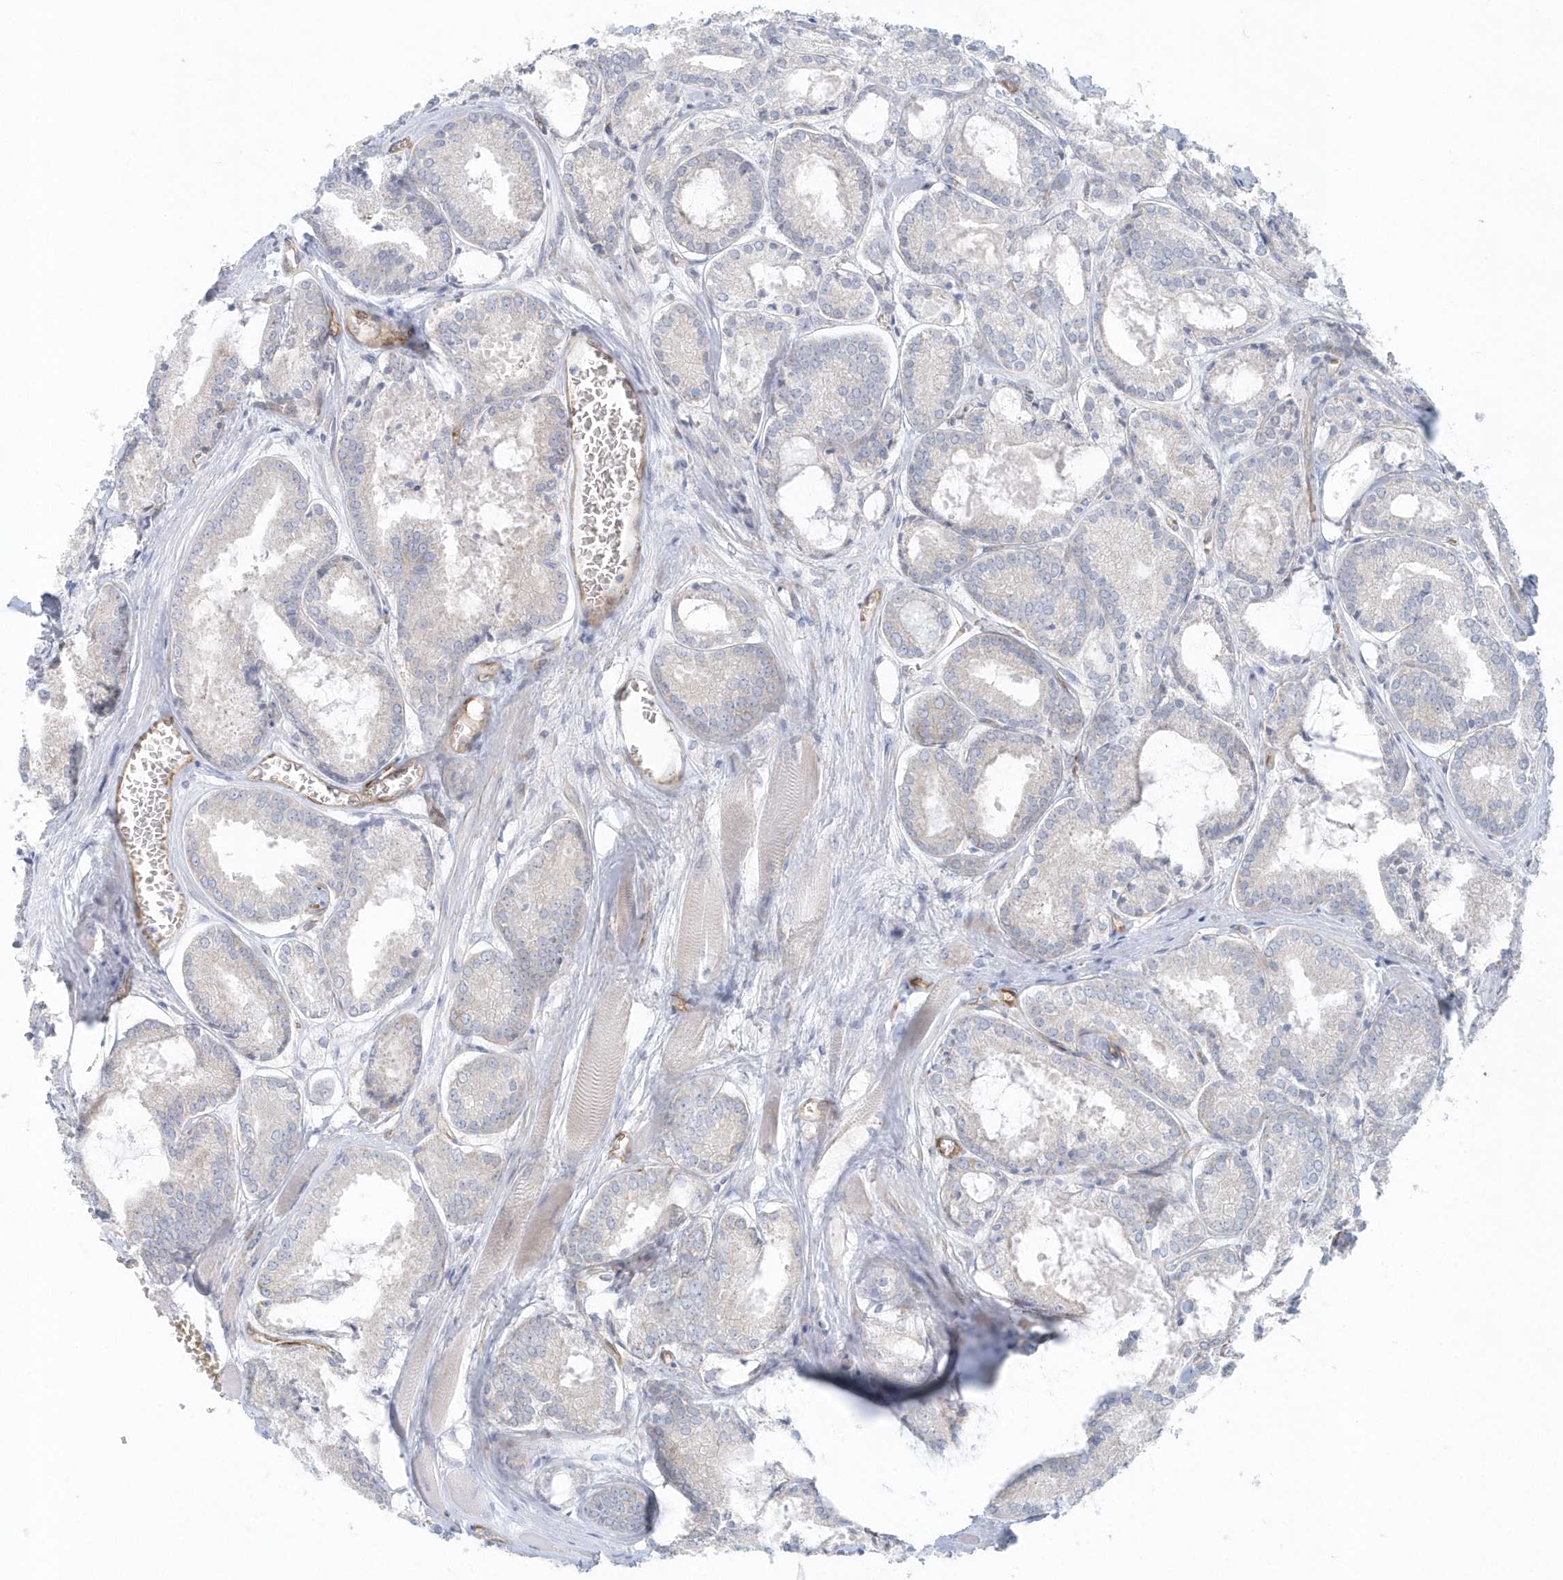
{"staining": {"intensity": "negative", "quantity": "none", "location": "none"}, "tissue": "prostate cancer", "cell_type": "Tumor cells", "image_type": "cancer", "snomed": [{"axis": "morphology", "description": "Adenocarcinoma, Low grade"}, {"axis": "topography", "description": "Prostate"}], "caption": "The micrograph exhibits no significant positivity in tumor cells of low-grade adenocarcinoma (prostate).", "gene": "GPR152", "patient": {"sex": "male", "age": 67}}